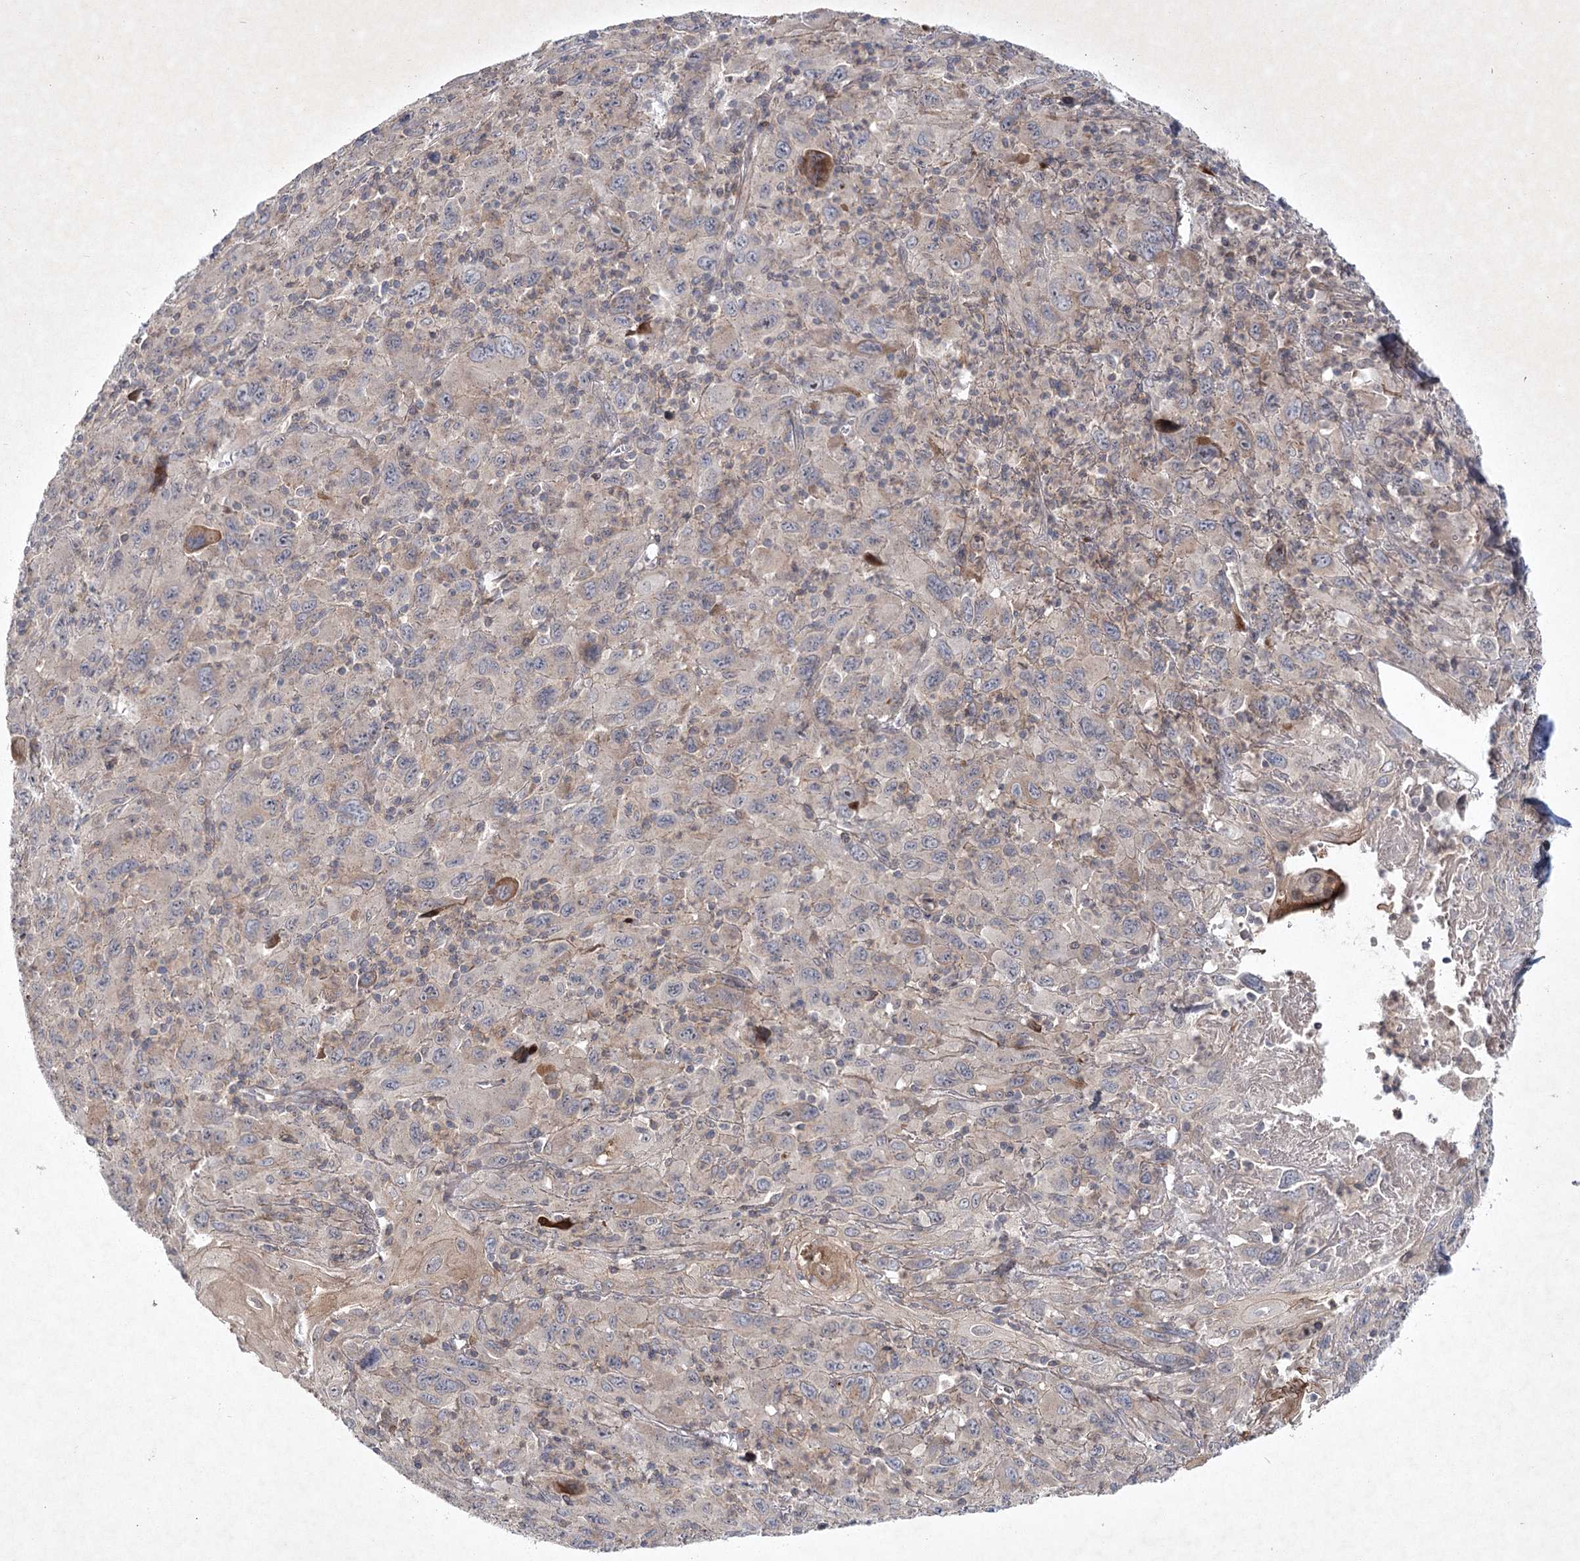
{"staining": {"intensity": "moderate", "quantity": "<25%", "location": "cytoplasmic/membranous"}, "tissue": "melanoma", "cell_type": "Tumor cells", "image_type": "cancer", "snomed": [{"axis": "morphology", "description": "Malignant melanoma, Metastatic site"}, {"axis": "topography", "description": "Skin"}], "caption": "A brown stain highlights moderate cytoplasmic/membranous expression of a protein in melanoma tumor cells.", "gene": "MAP3K13", "patient": {"sex": "female", "age": 56}}